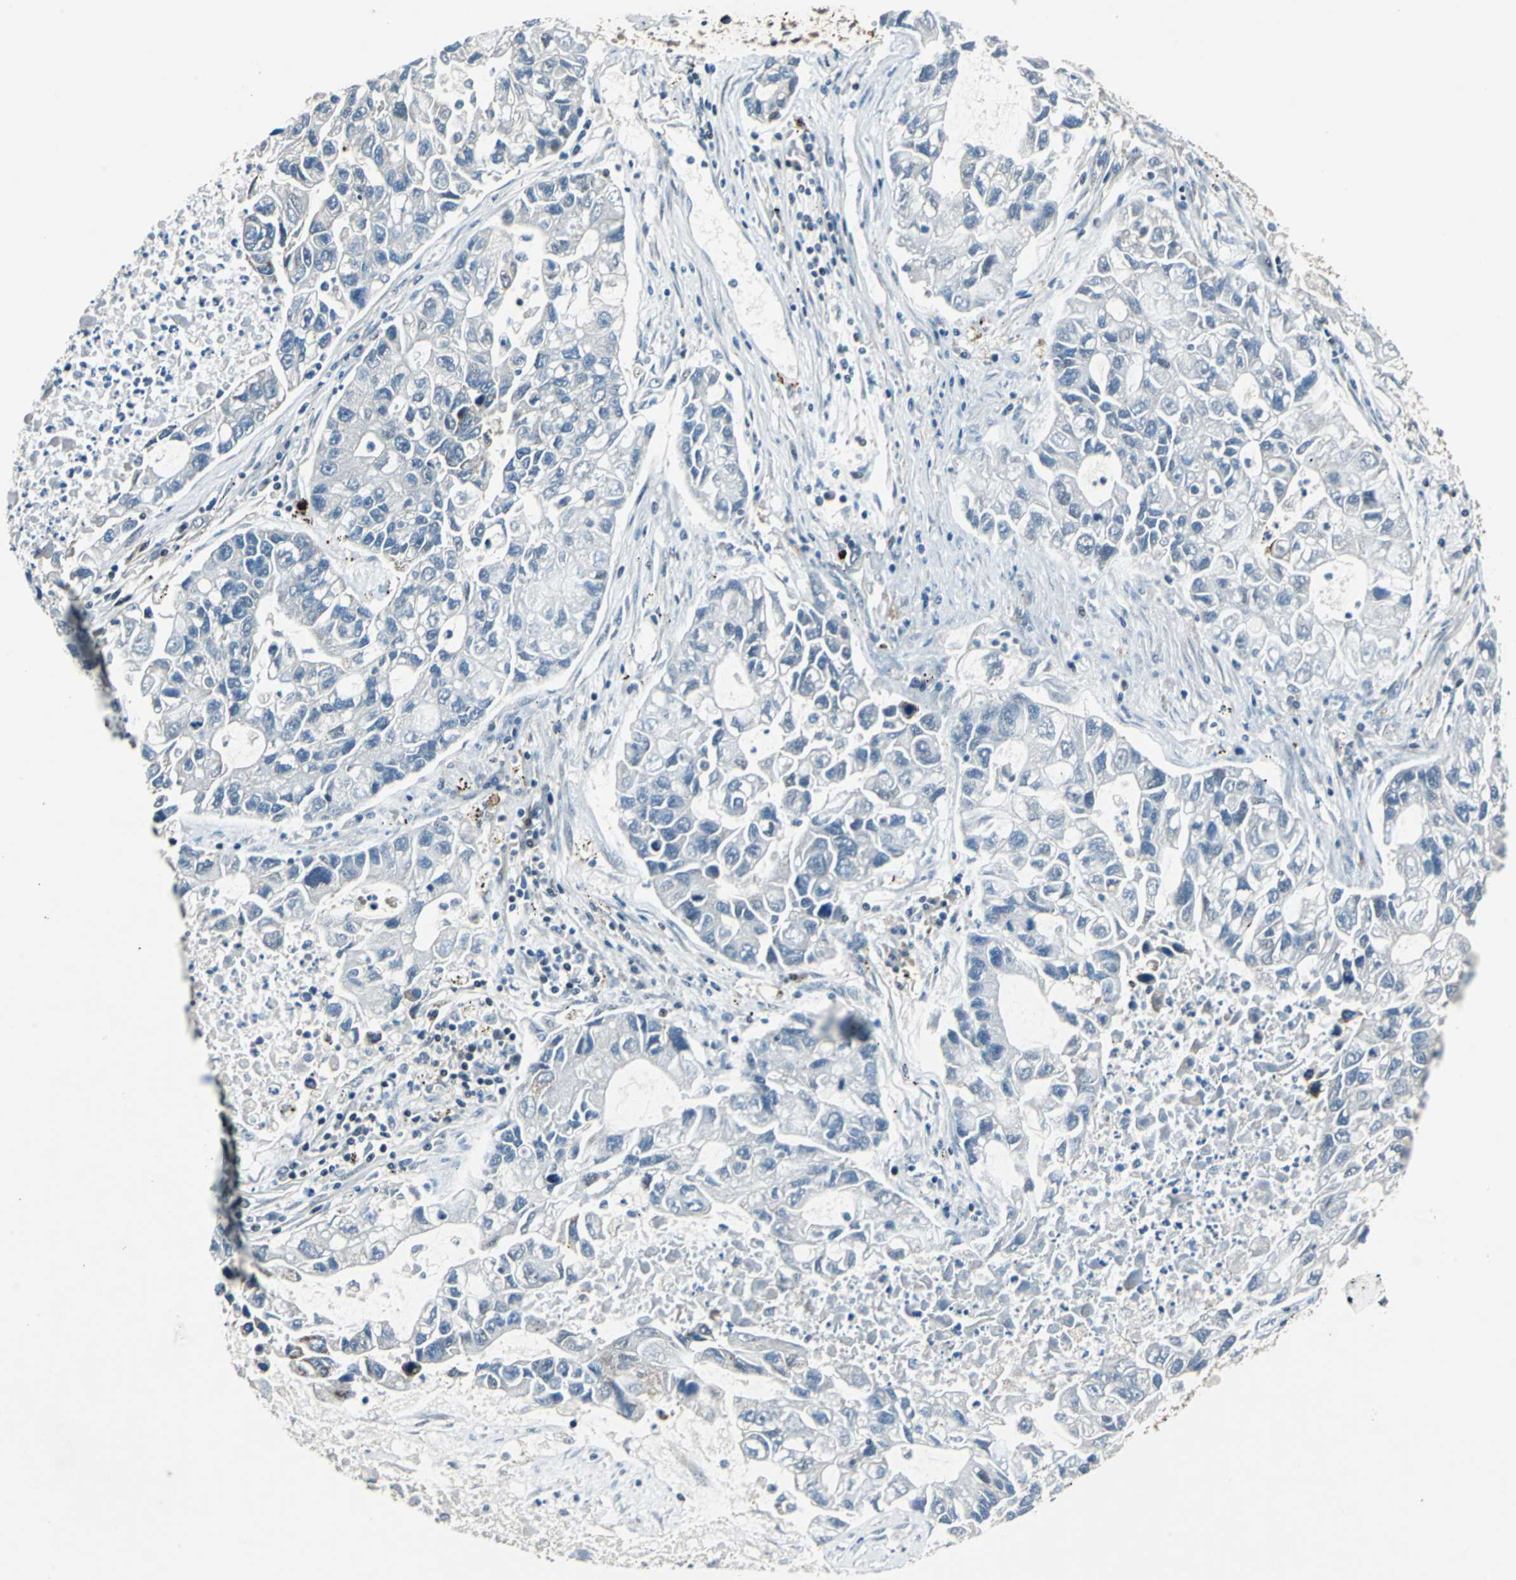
{"staining": {"intensity": "negative", "quantity": "none", "location": "none"}, "tissue": "lung cancer", "cell_type": "Tumor cells", "image_type": "cancer", "snomed": [{"axis": "morphology", "description": "Adenocarcinoma, NOS"}, {"axis": "topography", "description": "Lung"}], "caption": "Immunohistochemical staining of lung cancer (adenocarcinoma) displays no significant staining in tumor cells. Nuclei are stained in blue.", "gene": "SLC19A2", "patient": {"sex": "female", "age": 51}}